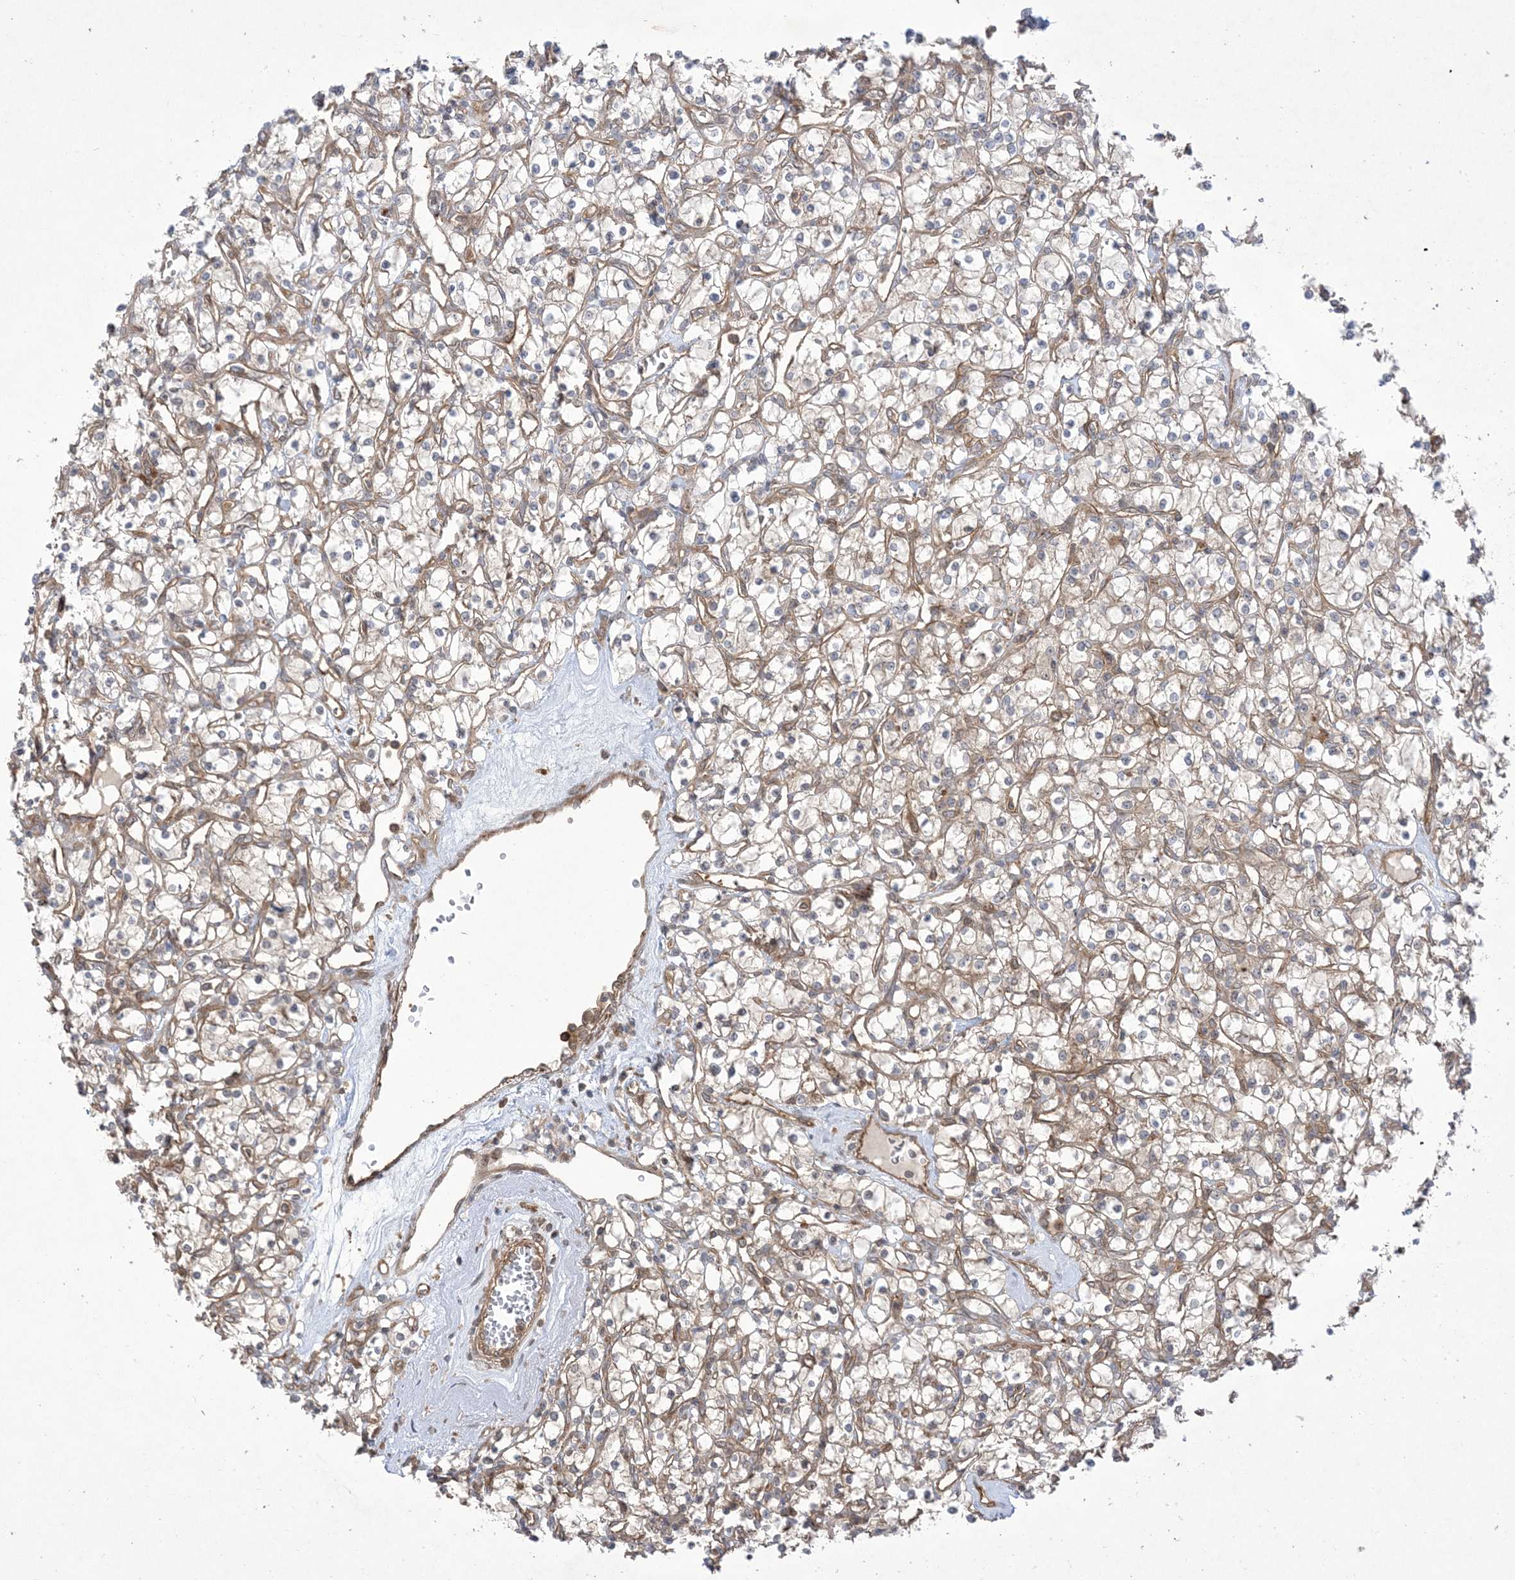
{"staining": {"intensity": "moderate", "quantity": ">75%", "location": "cytoplasmic/membranous,nuclear"}, "tissue": "renal cancer", "cell_type": "Tumor cells", "image_type": "cancer", "snomed": [{"axis": "morphology", "description": "Adenocarcinoma, NOS"}, {"axis": "topography", "description": "Kidney"}], "caption": "DAB (3,3'-diaminobenzidine) immunohistochemical staining of renal cancer reveals moderate cytoplasmic/membranous and nuclear protein expression in about >75% of tumor cells.", "gene": "SOGA3", "patient": {"sex": "female", "age": 59}}